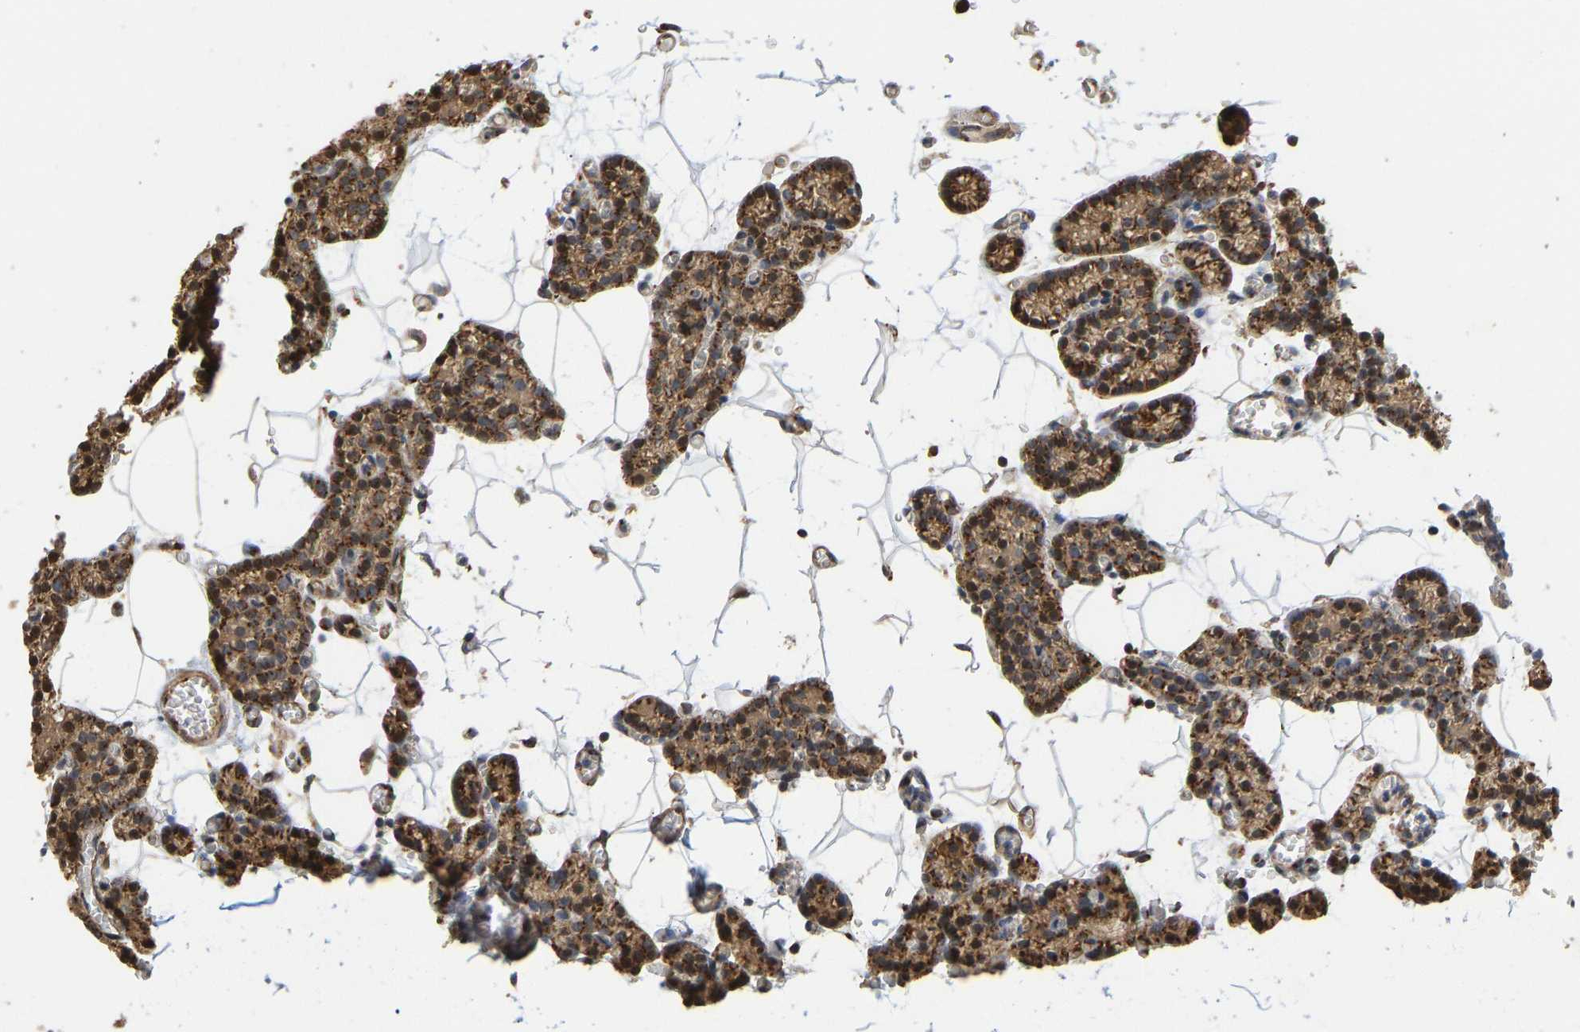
{"staining": {"intensity": "moderate", "quantity": ">75%", "location": "cytoplasmic/membranous"}, "tissue": "parathyroid gland", "cell_type": "Glandular cells", "image_type": "normal", "snomed": [{"axis": "morphology", "description": "Normal tissue, NOS"}, {"axis": "morphology", "description": "Adenoma, NOS"}, {"axis": "topography", "description": "Parathyroid gland"}], "caption": "Immunohistochemistry (DAB (3,3'-diaminobenzidine)) staining of benign parathyroid gland shows moderate cytoplasmic/membranous protein positivity in approximately >75% of glandular cells. (DAB IHC with brightfield microscopy, high magnification).", "gene": "YIPF4", "patient": {"sex": "female", "age": 58}}